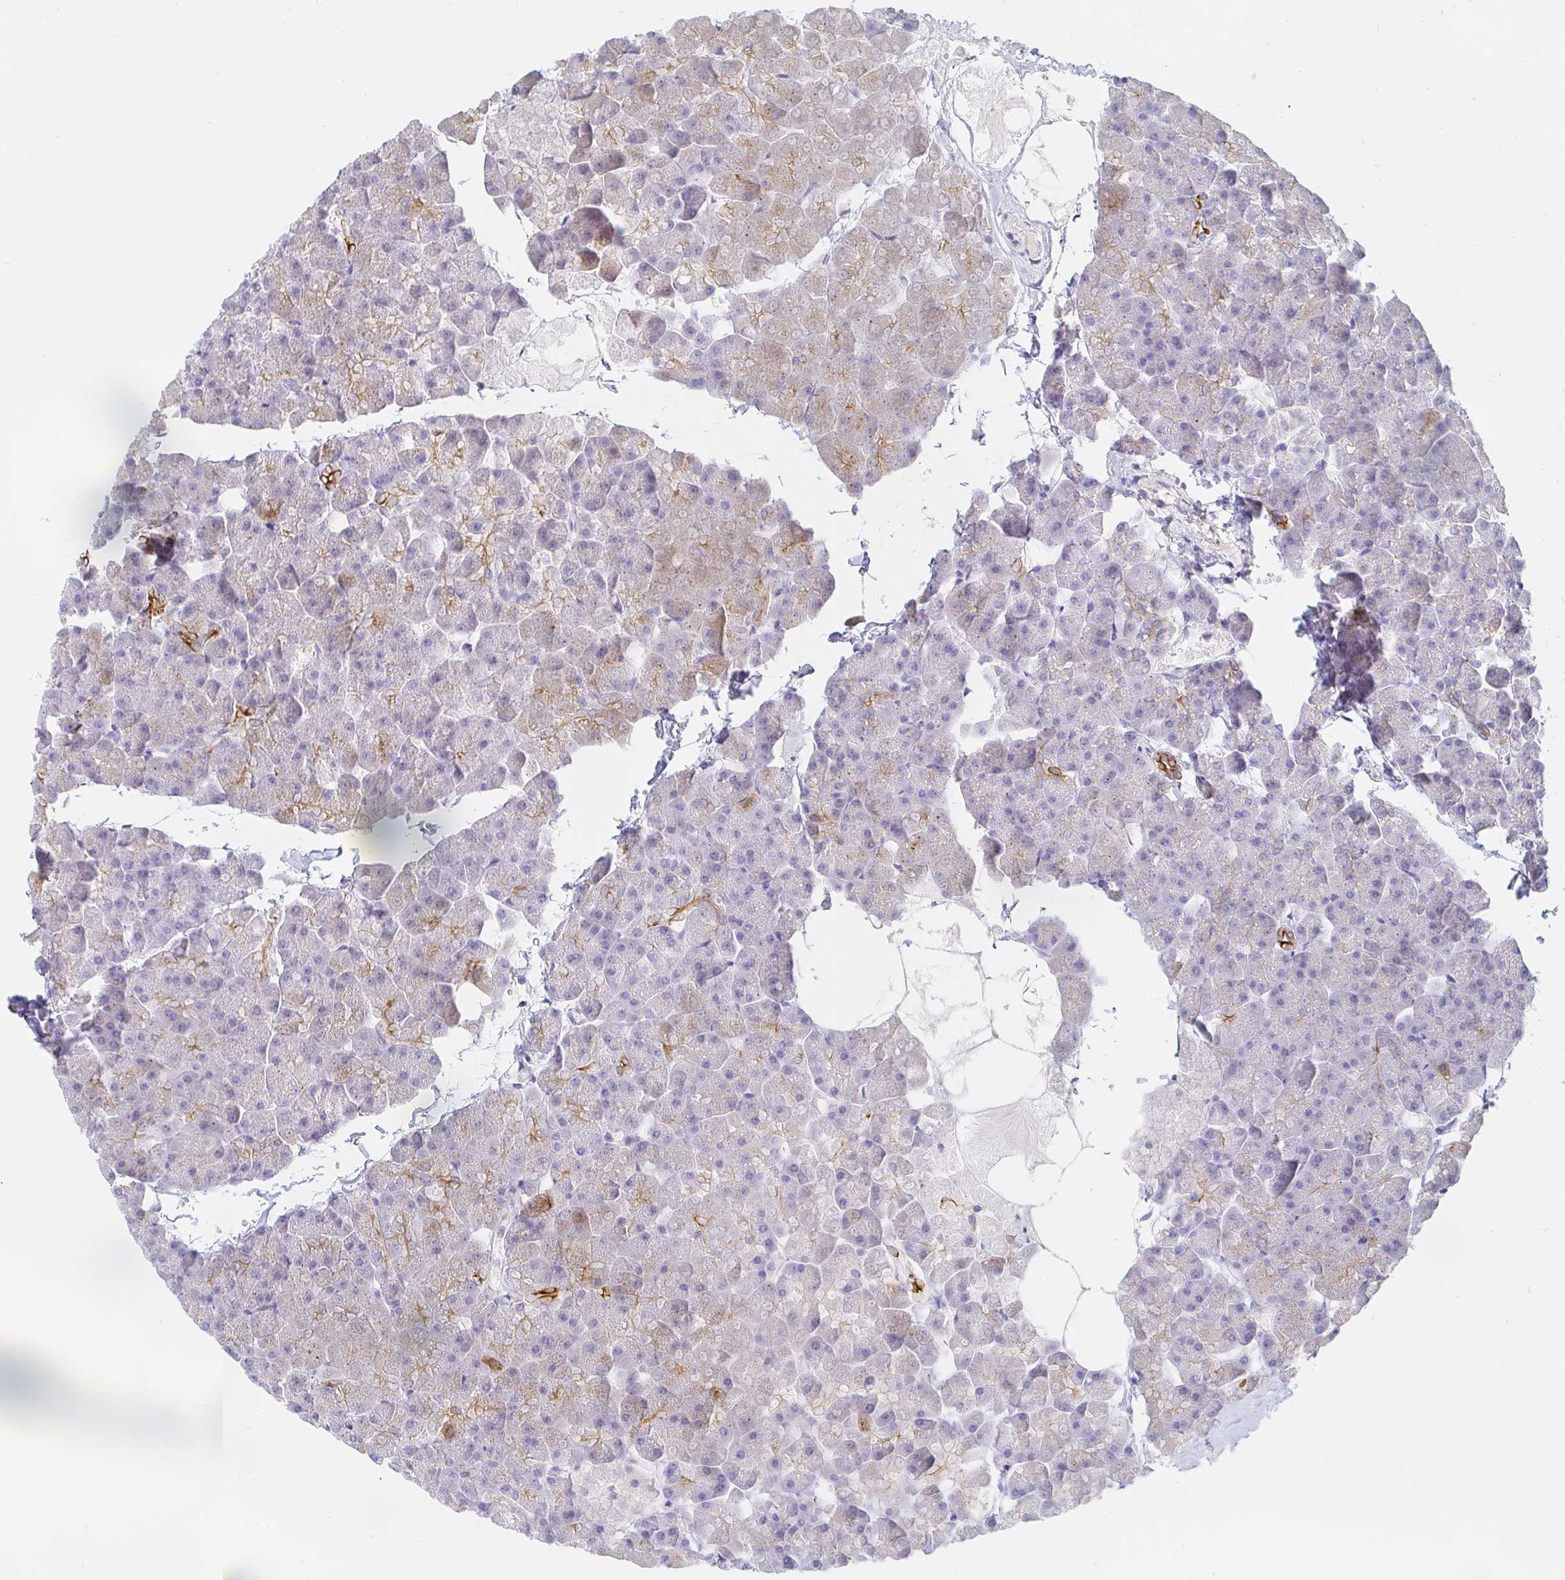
{"staining": {"intensity": "moderate", "quantity": "<25%", "location": "cytoplasmic/membranous"}, "tissue": "pancreas", "cell_type": "Exocrine glandular cells", "image_type": "normal", "snomed": [{"axis": "morphology", "description": "Normal tissue, NOS"}, {"axis": "topography", "description": "Pancreas"}], "caption": "The image displays immunohistochemical staining of normal pancreas. There is moderate cytoplasmic/membranous staining is present in about <25% of exocrine glandular cells.", "gene": "PDE6B", "patient": {"sex": "male", "age": 35}}